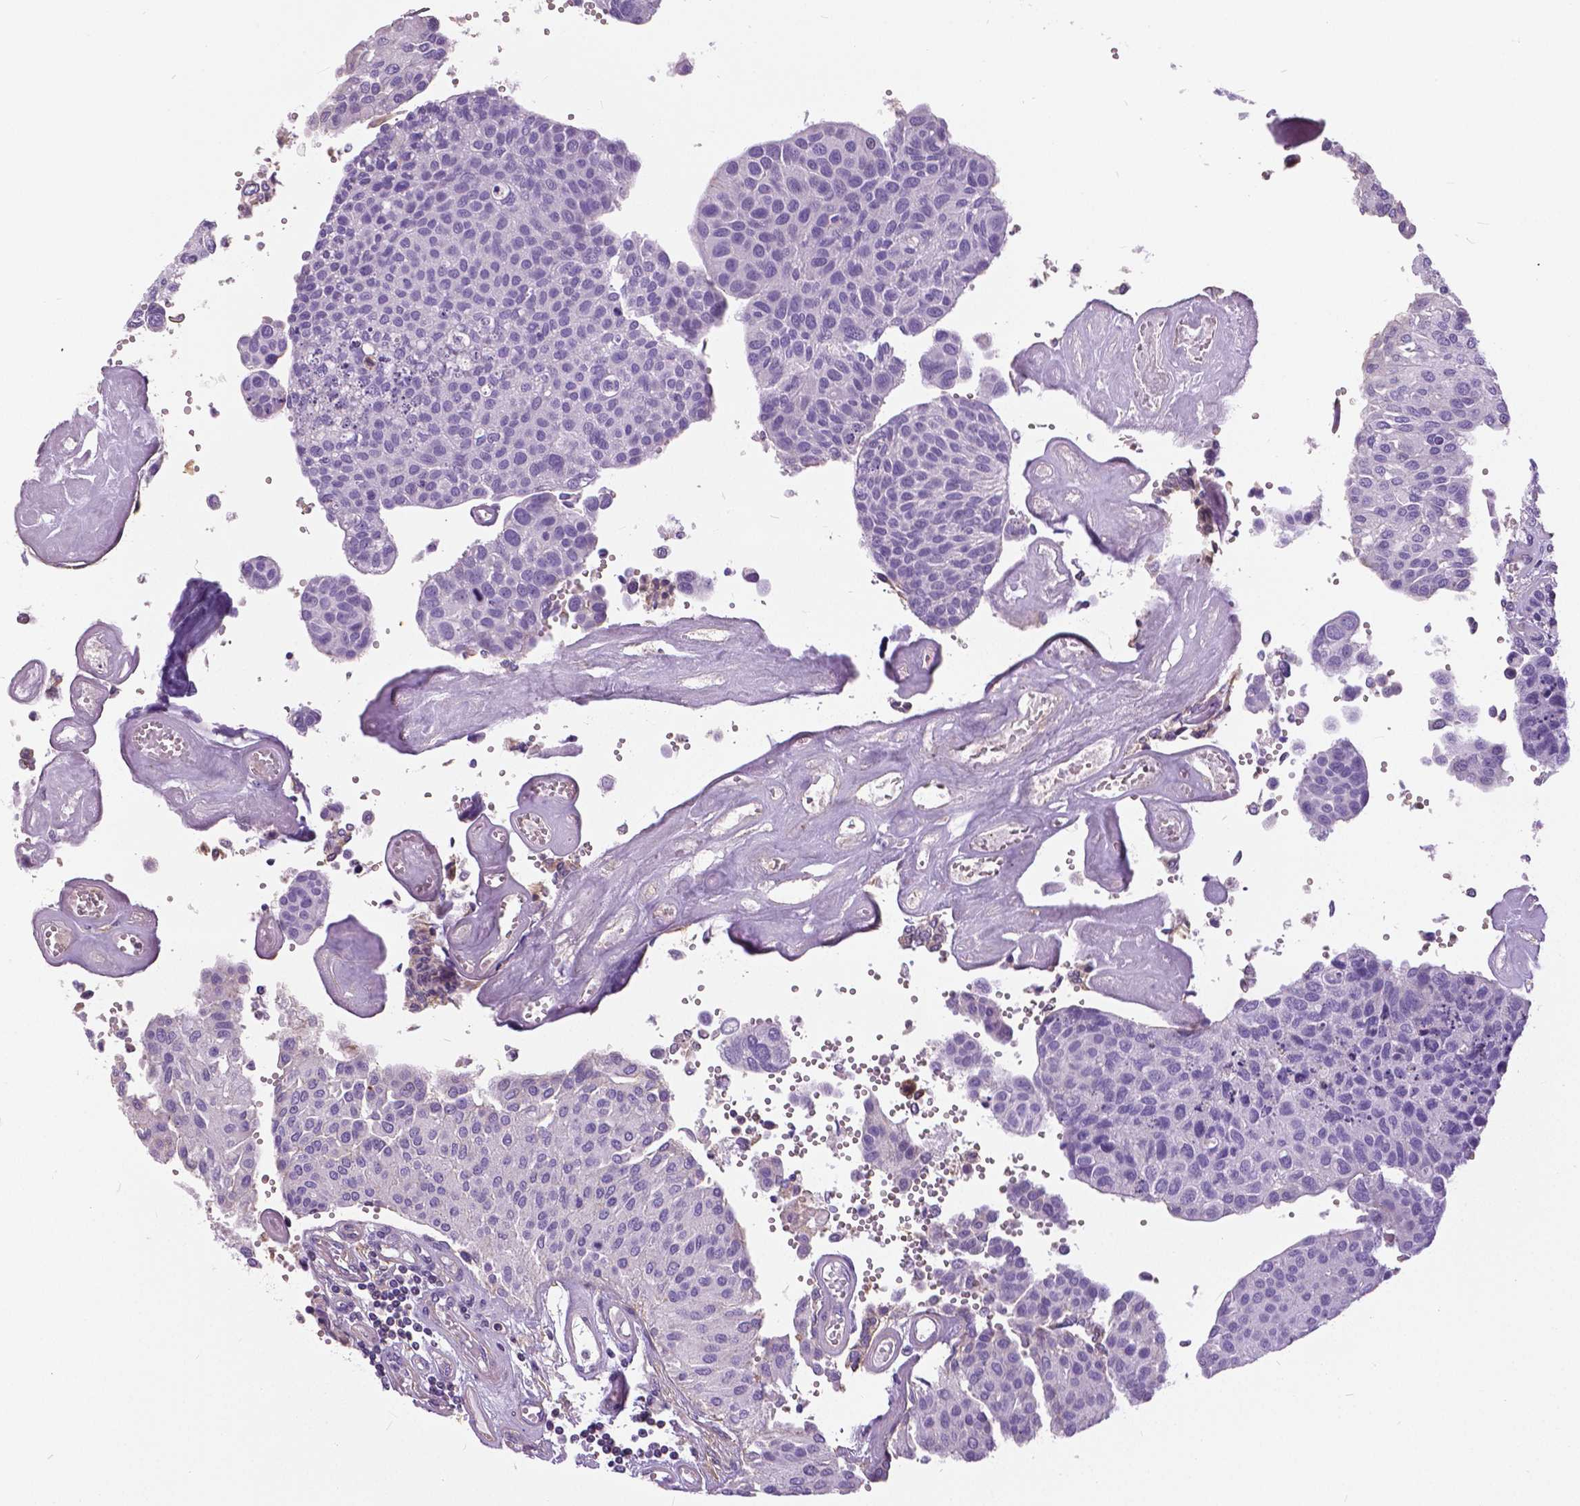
{"staining": {"intensity": "negative", "quantity": "none", "location": "none"}, "tissue": "urothelial cancer", "cell_type": "Tumor cells", "image_type": "cancer", "snomed": [{"axis": "morphology", "description": "Urothelial carcinoma, NOS"}, {"axis": "topography", "description": "Urinary bladder"}], "caption": "An IHC histopathology image of transitional cell carcinoma is shown. There is no staining in tumor cells of transitional cell carcinoma.", "gene": "ANXA13", "patient": {"sex": "male", "age": 55}}